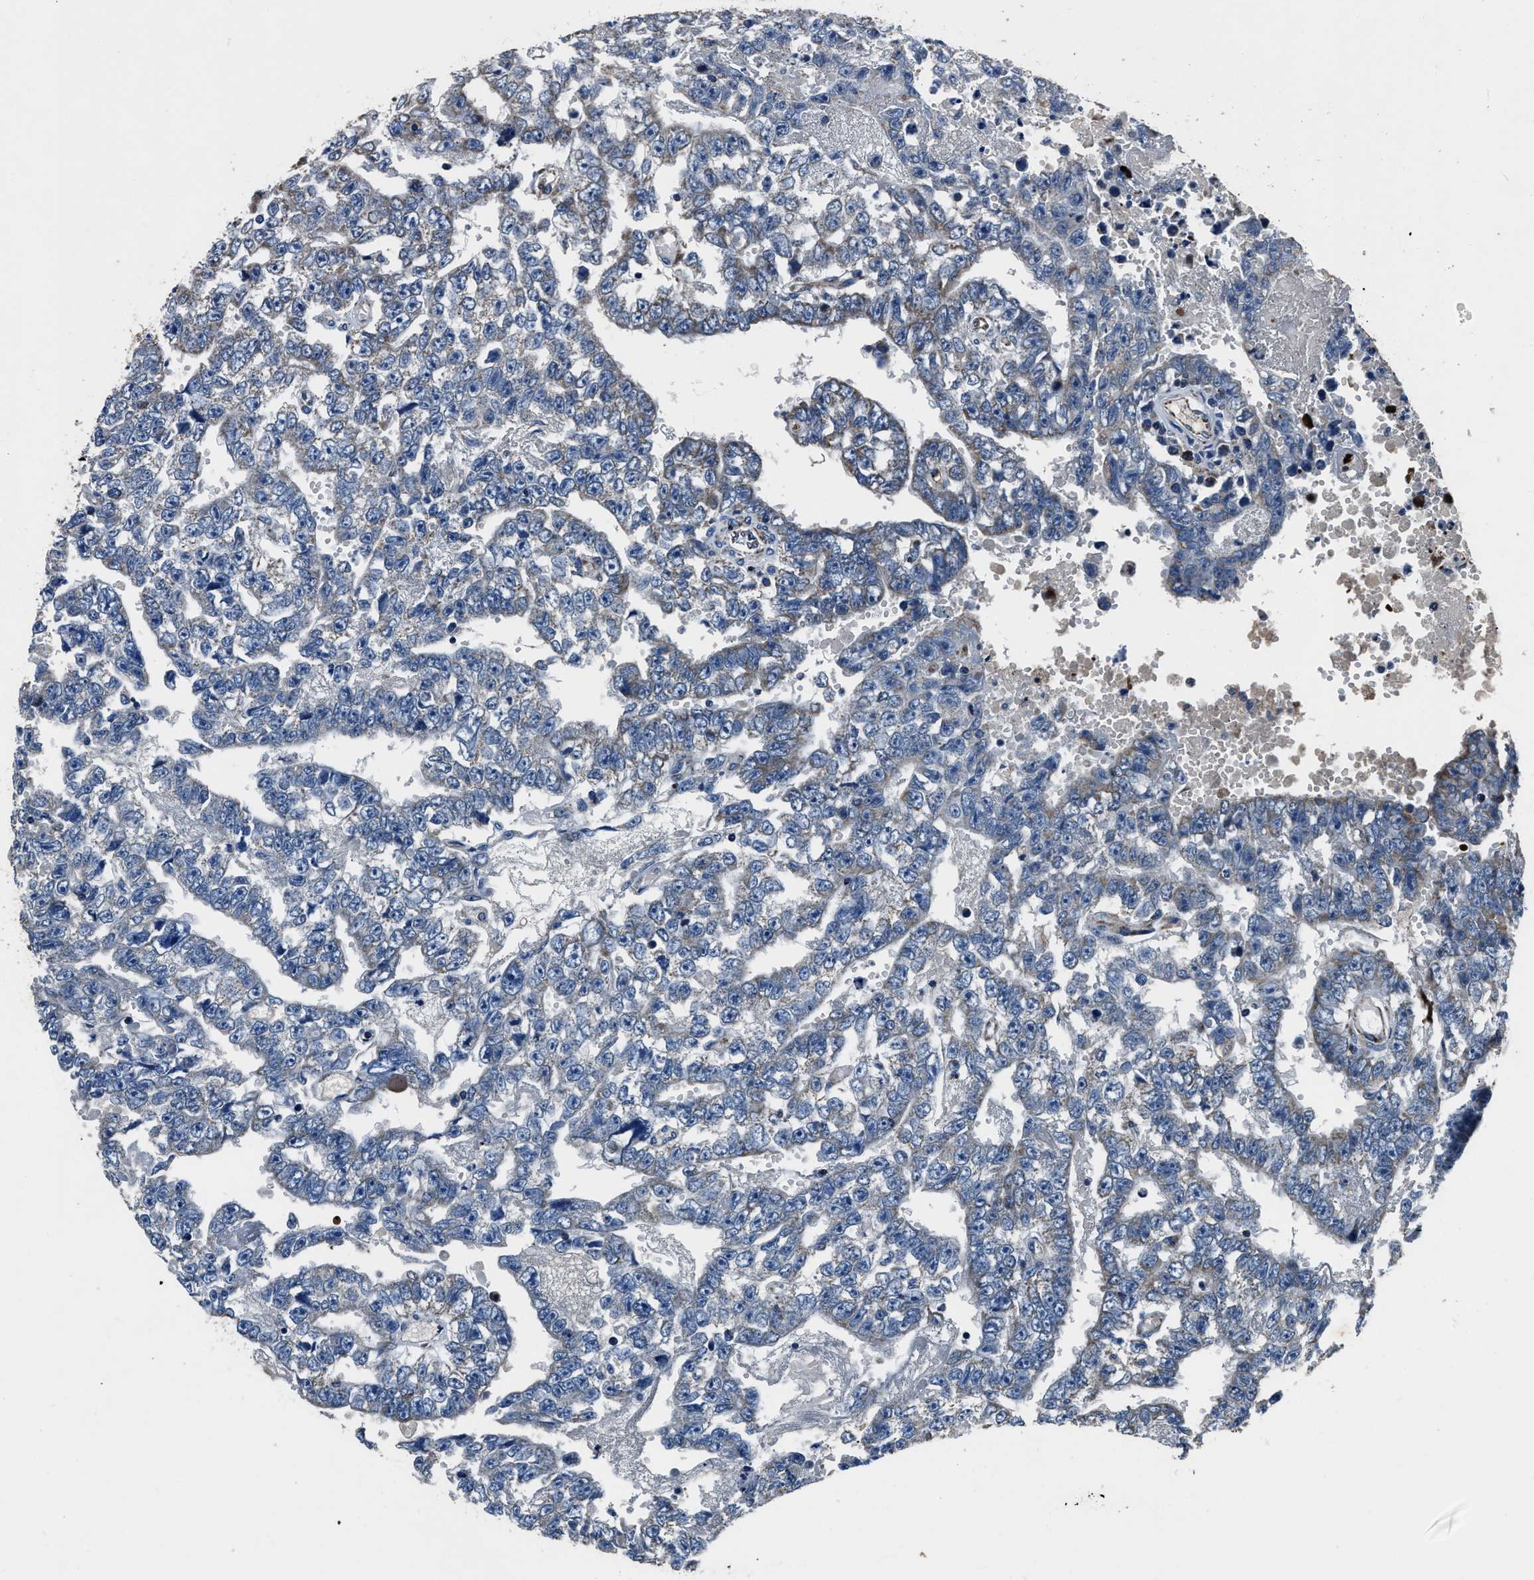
{"staining": {"intensity": "weak", "quantity": "<25%", "location": "cytoplasmic/membranous"}, "tissue": "testis cancer", "cell_type": "Tumor cells", "image_type": "cancer", "snomed": [{"axis": "morphology", "description": "Carcinoma, Embryonal, NOS"}, {"axis": "topography", "description": "Testis"}], "caption": "Immunohistochemistry (IHC) micrograph of testis embryonal carcinoma stained for a protein (brown), which demonstrates no positivity in tumor cells.", "gene": "OGDH", "patient": {"sex": "male", "age": 25}}